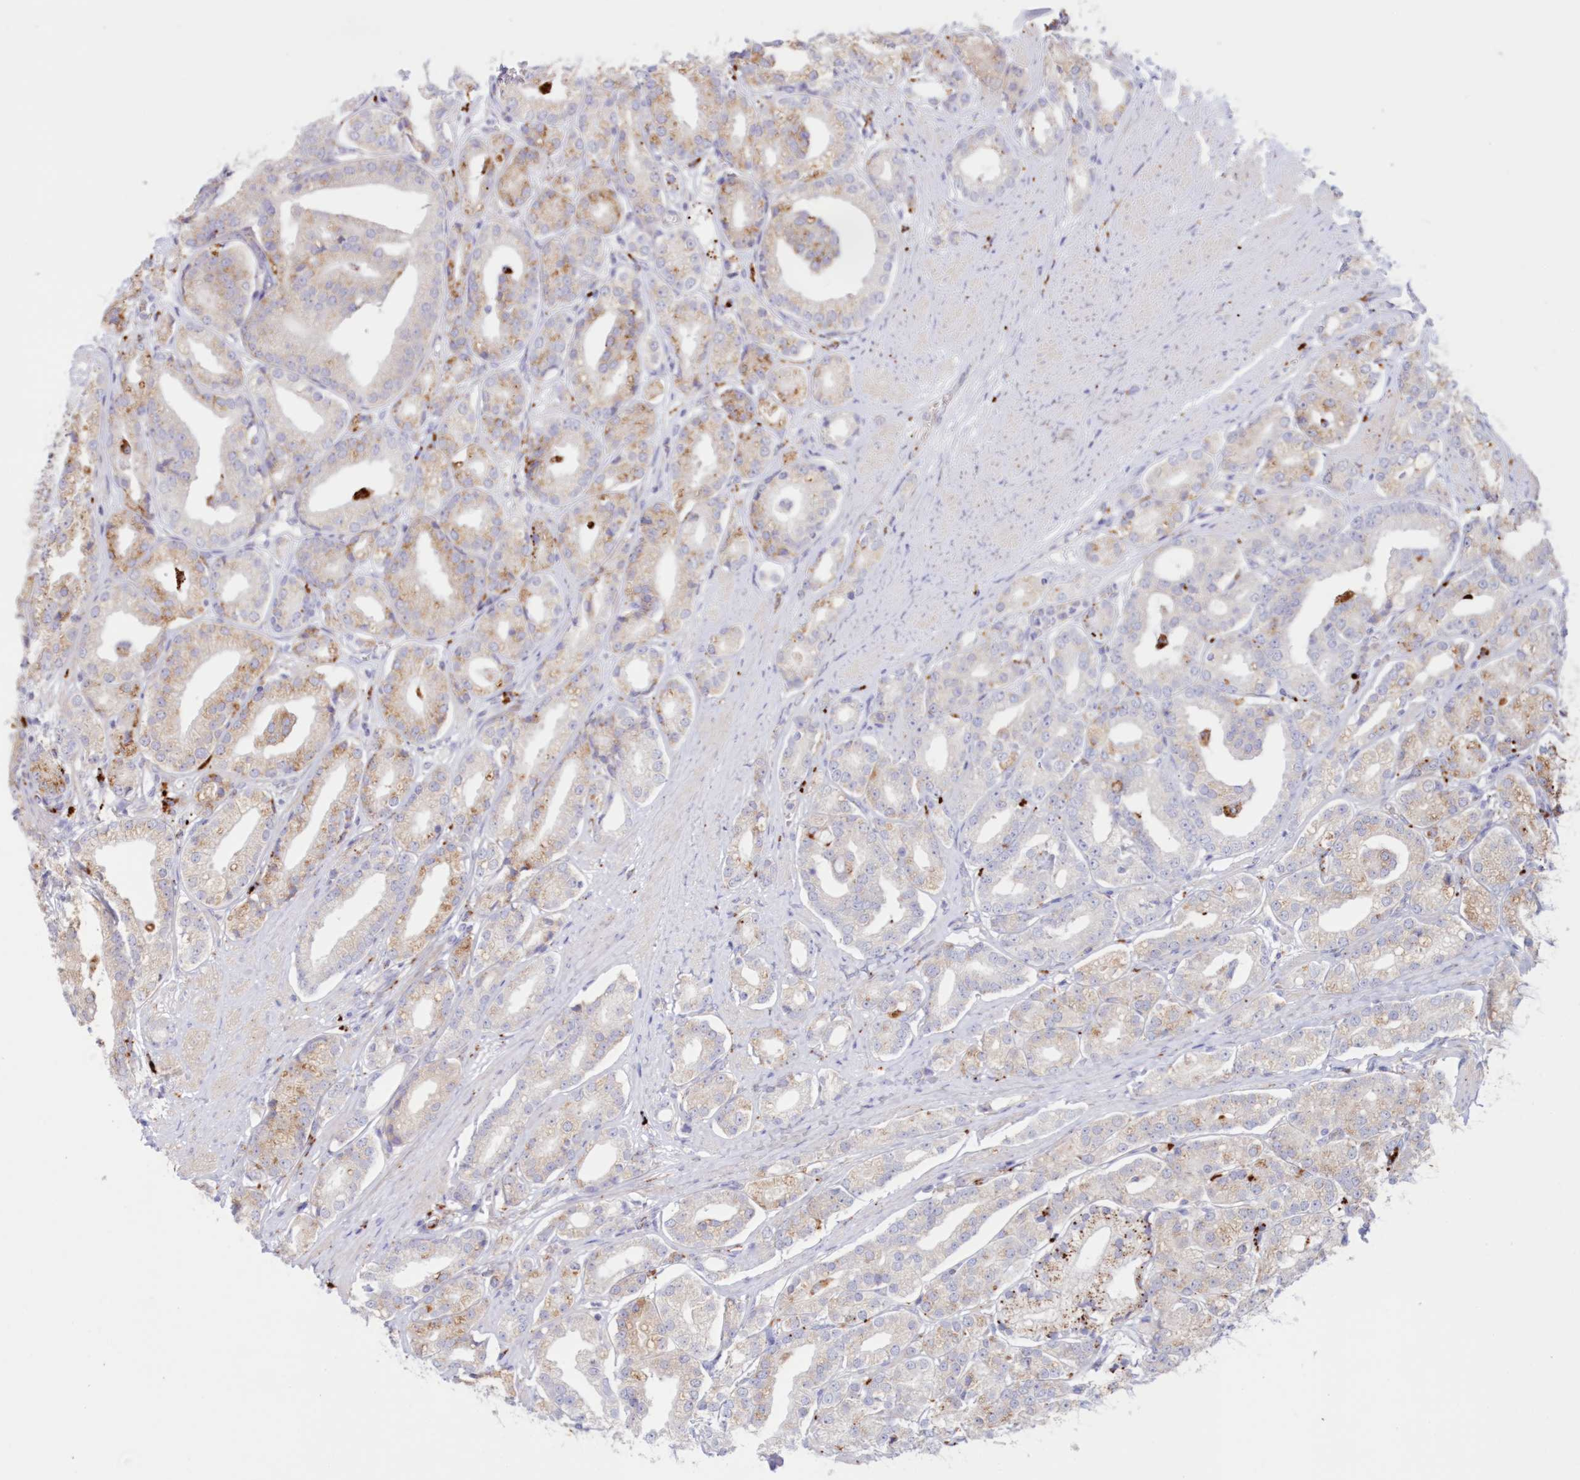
{"staining": {"intensity": "moderate", "quantity": "<25%", "location": "cytoplasmic/membranous"}, "tissue": "prostate cancer", "cell_type": "Tumor cells", "image_type": "cancer", "snomed": [{"axis": "morphology", "description": "Adenocarcinoma, High grade"}, {"axis": "topography", "description": "Prostate"}], "caption": "Immunohistochemical staining of prostate cancer shows moderate cytoplasmic/membranous protein staining in about <25% of tumor cells.", "gene": "TPP1", "patient": {"sex": "male", "age": 69}}